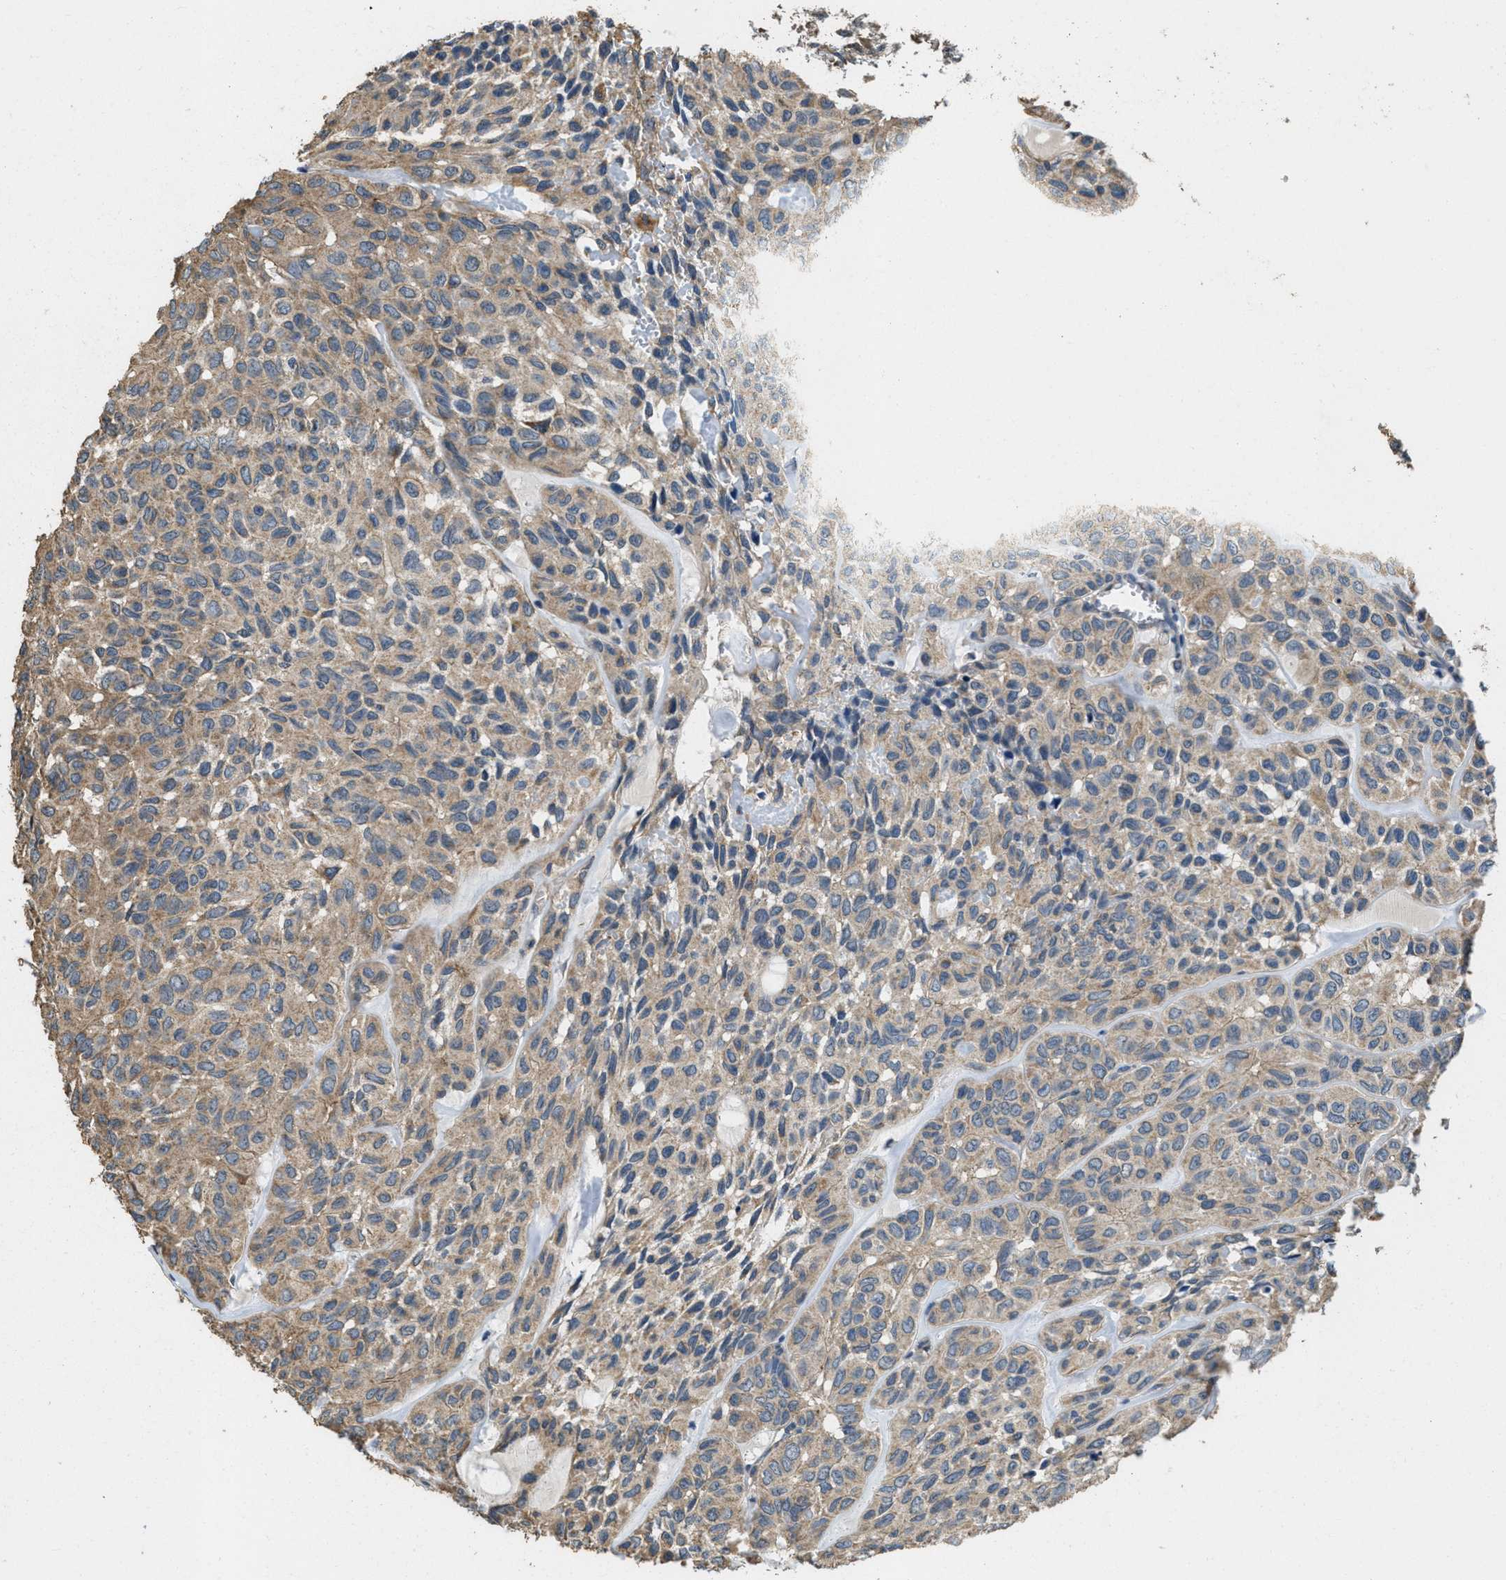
{"staining": {"intensity": "weak", "quantity": ">75%", "location": "cytoplasmic/membranous"}, "tissue": "head and neck cancer", "cell_type": "Tumor cells", "image_type": "cancer", "snomed": [{"axis": "morphology", "description": "Adenocarcinoma, NOS"}, {"axis": "topography", "description": "Salivary gland, NOS"}, {"axis": "topography", "description": "Head-Neck"}], "caption": "Brown immunohistochemical staining in human adenocarcinoma (head and neck) reveals weak cytoplasmic/membranous expression in approximately >75% of tumor cells.", "gene": "THBS2", "patient": {"sex": "female", "age": 76}}